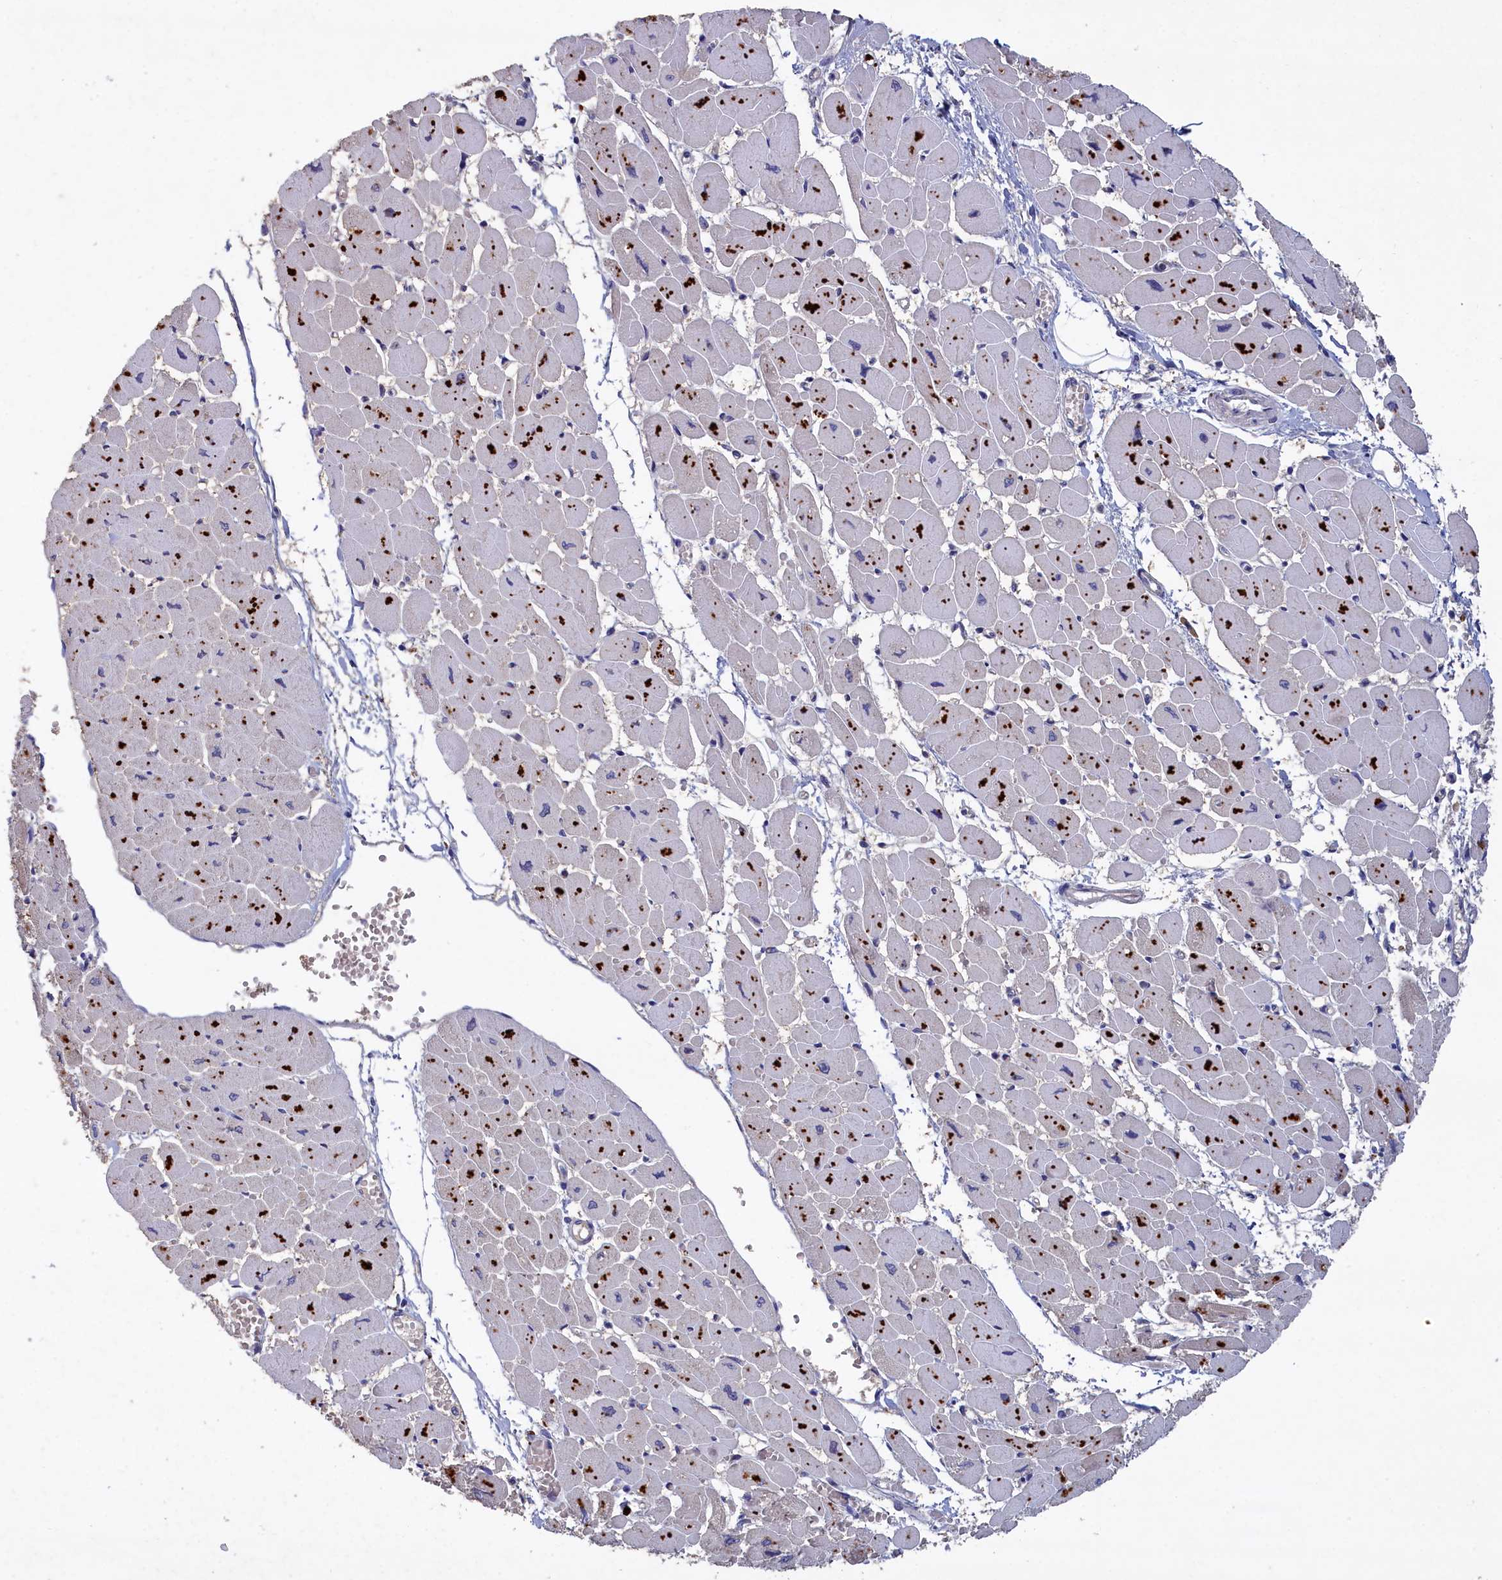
{"staining": {"intensity": "weak", "quantity": "<25%", "location": "cytoplasmic/membranous"}, "tissue": "heart muscle", "cell_type": "Cardiomyocytes", "image_type": "normal", "snomed": [{"axis": "morphology", "description": "Normal tissue, NOS"}, {"axis": "topography", "description": "Heart"}], "caption": "Photomicrograph shows no protein expression in cardiomyocytes of normal heart muscle.", "gene": "CELF5", "patient": {"sex": "female", "age": 54}}